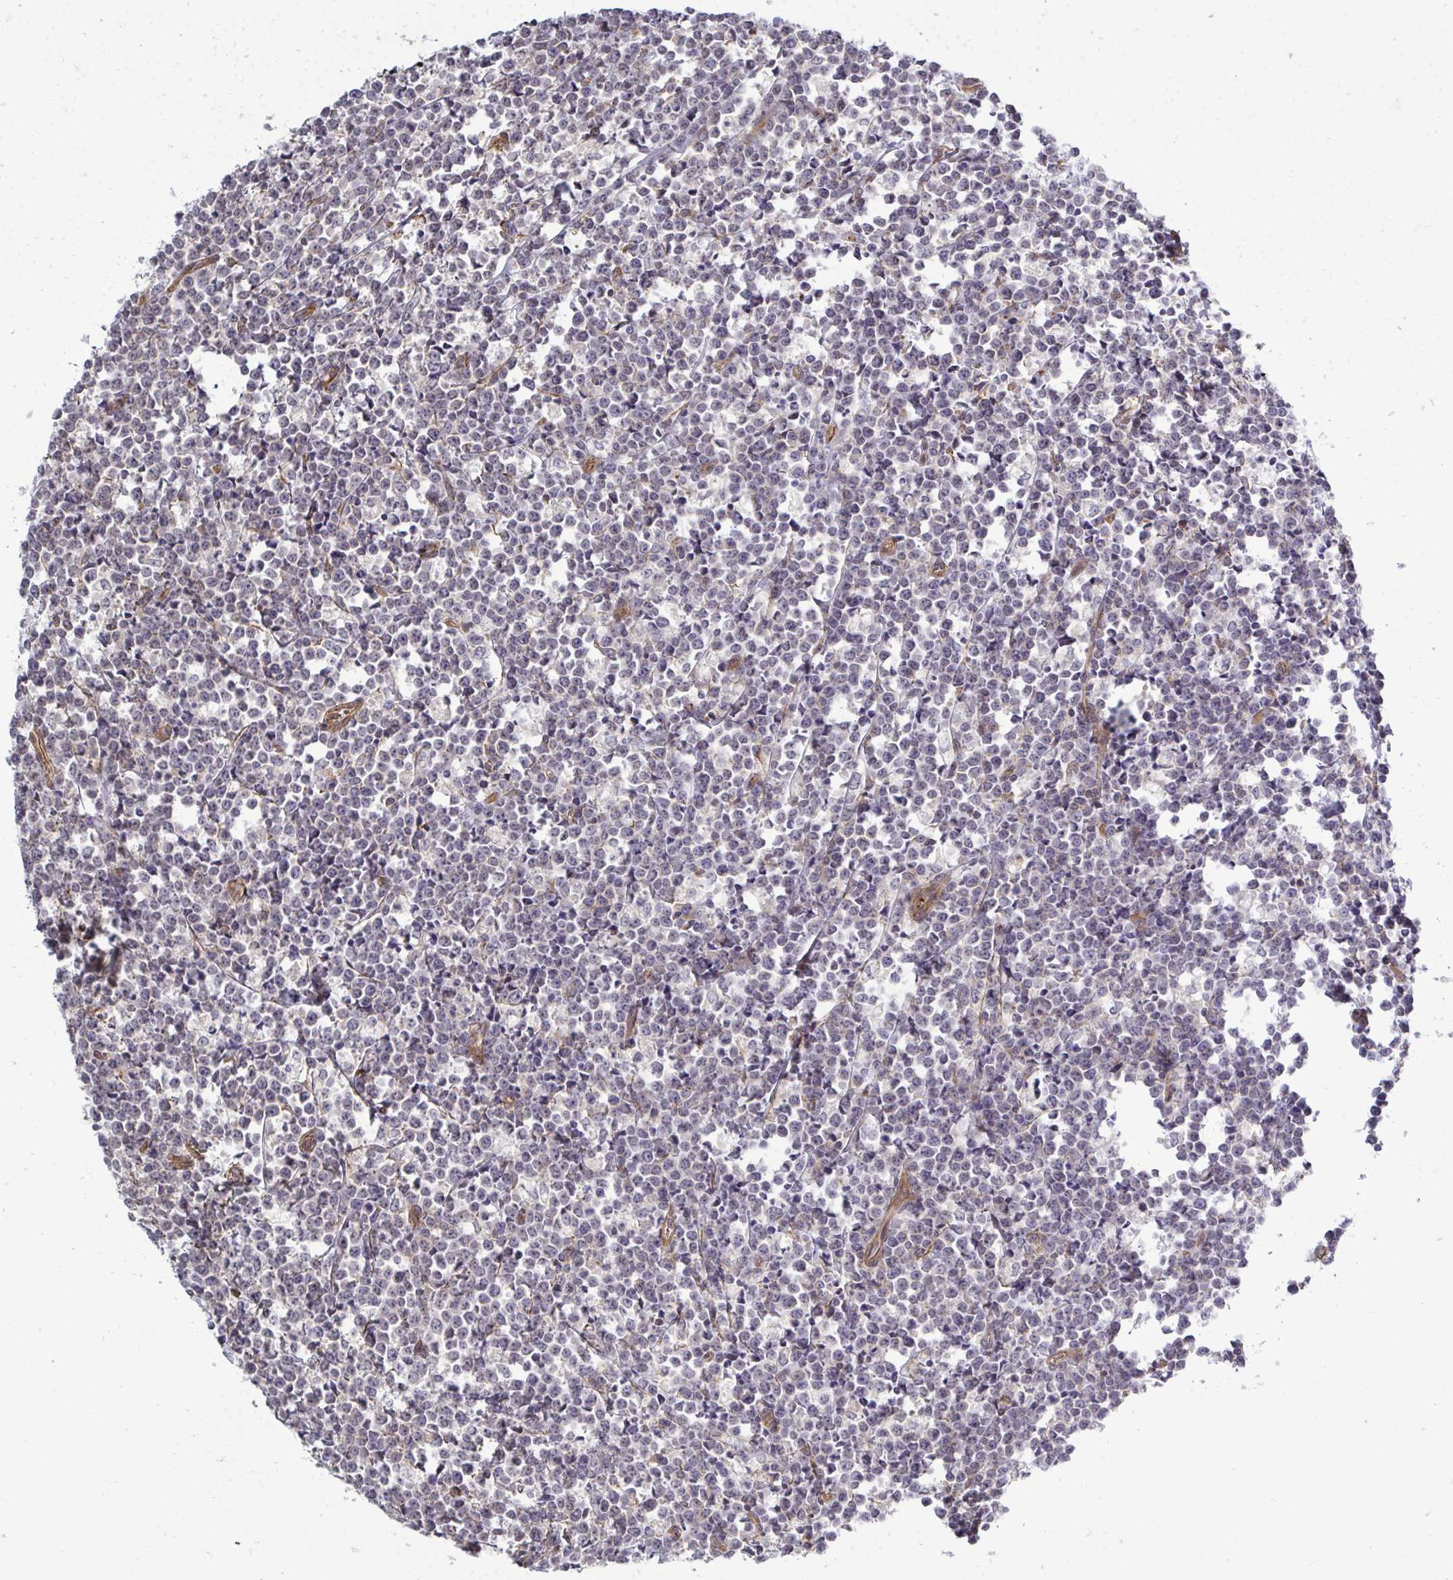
{"staining": {"intensity": "weak", "quantity": "<25%", "location": "cytoplasmic/membranous"}, "tissue": "lymphoma", "cell_type": "Tumor cells", "image_type": "cancer", "snomed": [{"axis": "morphology", "description": "Malignant lymphoma, non-Hodgkin's type, High grade"}, {"axis": "topography", "description": "Small intestine"}], "caption": "Lymphoma was stained to show a protein in brown. There is no significant expression in tumor cells. (Brightfield microscopy of DAB (3,3'-diaminobenzidine) immunohistochemistry at high magnification).", "gene": "FUT10", "patient": {"sex": "female", "age": 56}}